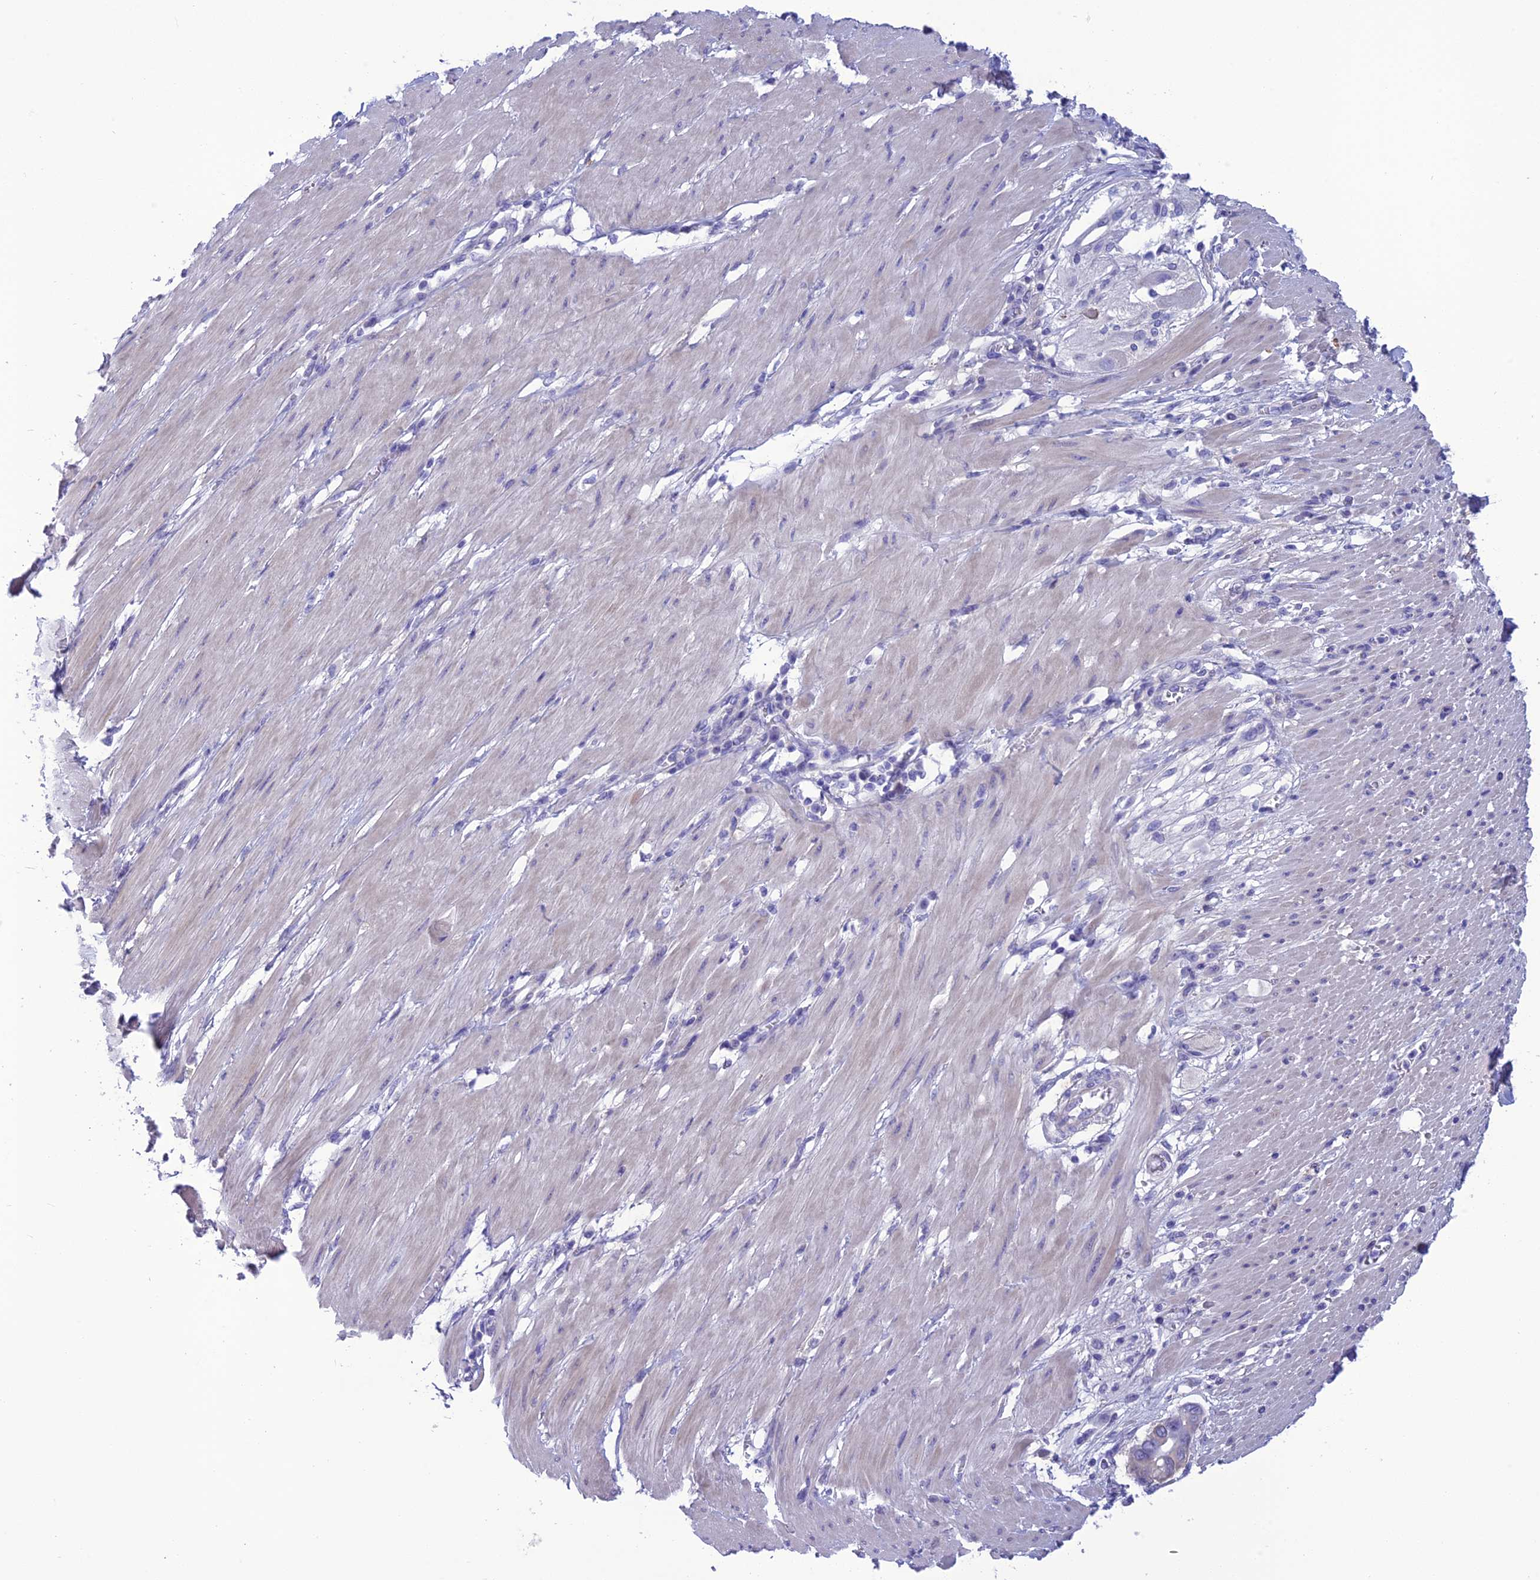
{"staining": {"intensity": "negative", "quantity": "none", "location": "none"}, "tissue": "pancreatic cancer", "cell_type": "Tumor cells", "image_type": "cancer", "snomed": [{"axis": "morphology", "description": "Adenocarcinoma, NOS"}, {"axis": "topography", "description": "Pancreas"}], "caption": "Immunohistochemical staining of pancreatic cancer (adenocarcinoma) displays no significant staining in tumor cells.", "gene": "BBS2", "patient": {"sex": "male", "age": 68}}